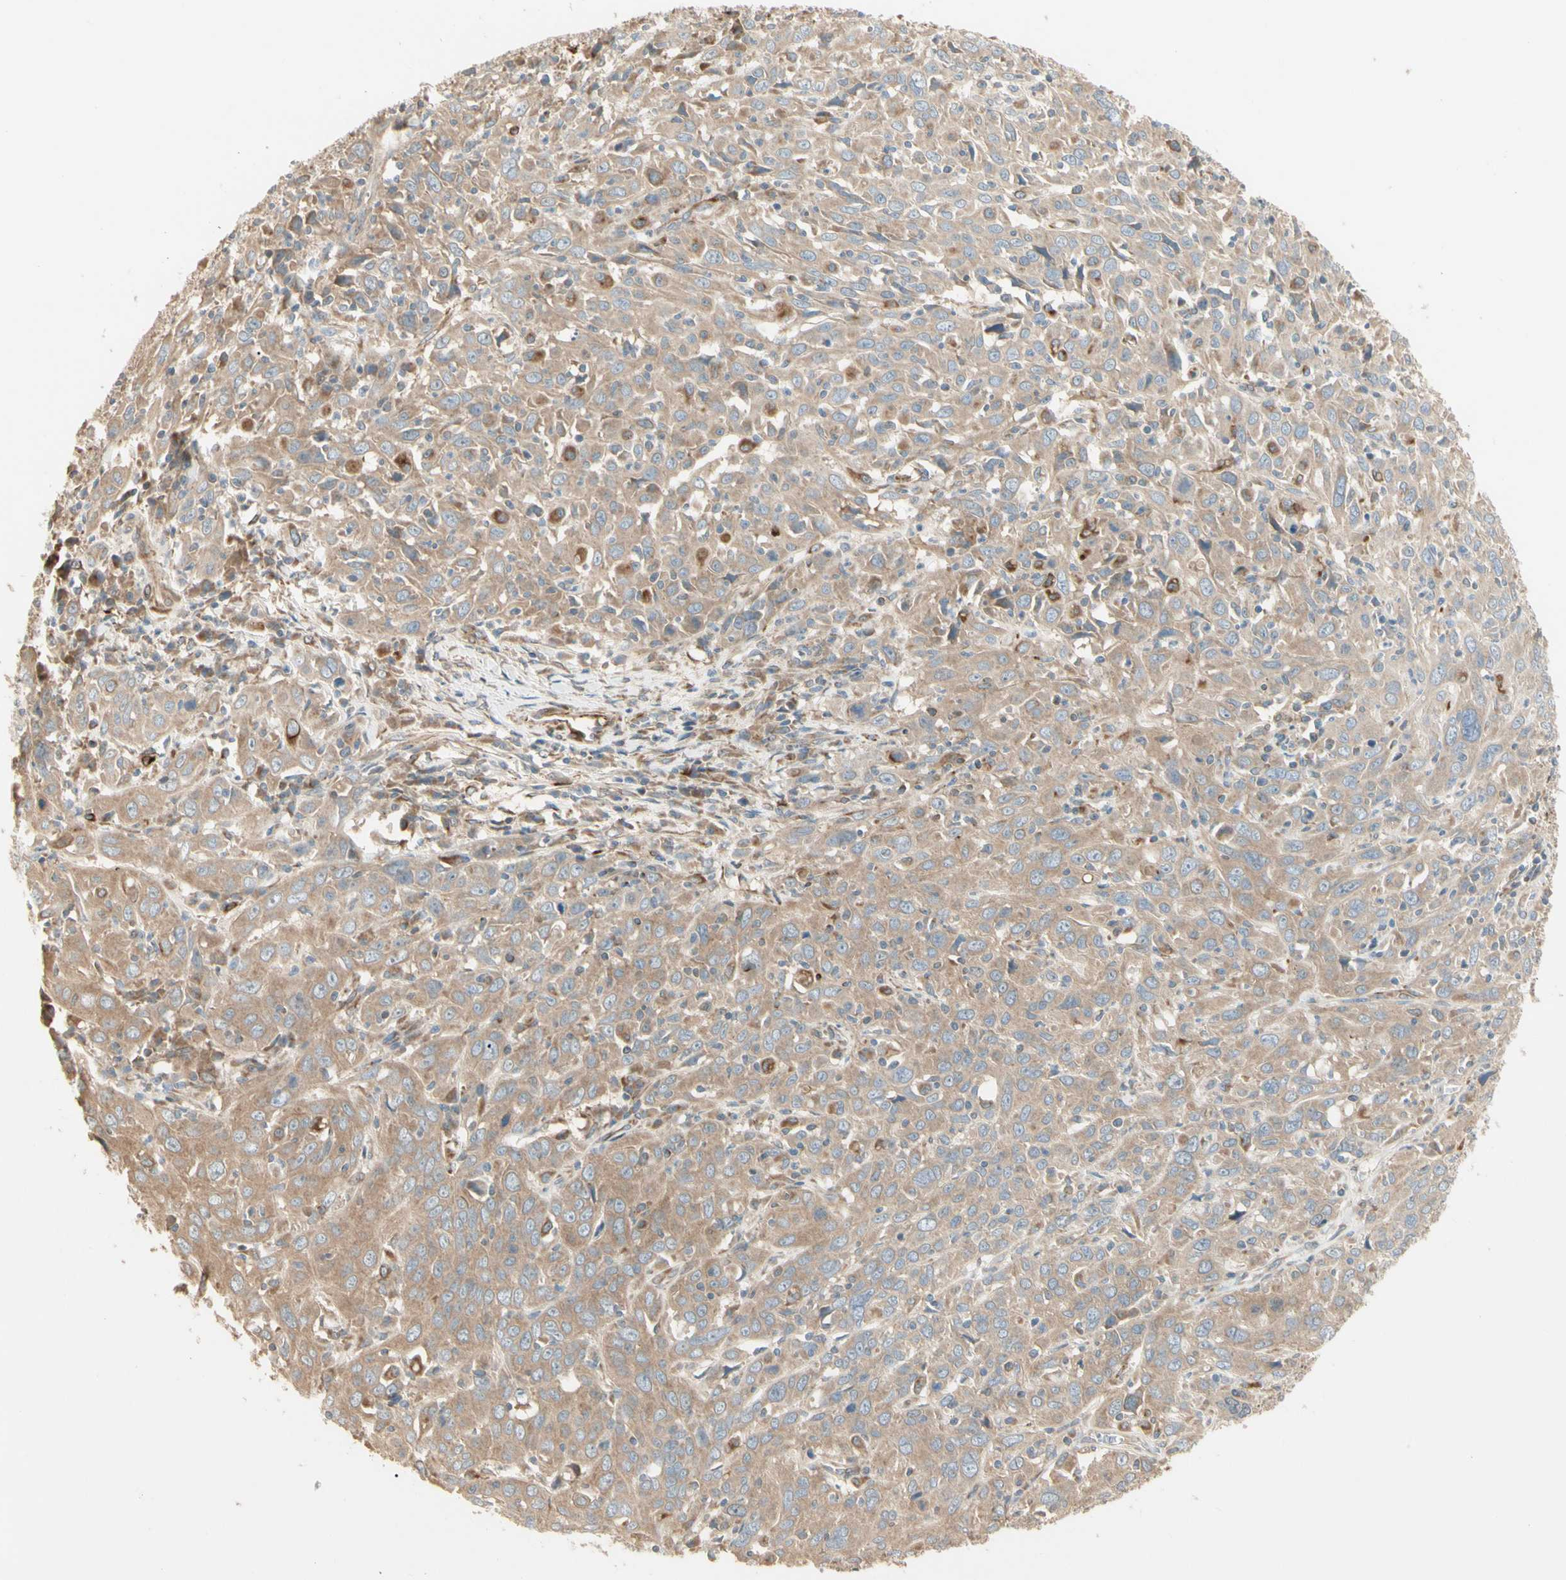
{"staining": {"intensity": "moderate", "quantity": ">75%", "location": "cytoplasmic/membranous"}, "tissue": "cervical cancer", "cell_type": "Tumor cells", "image_type": "cancer", "snomed": [{"axis": "morphology", "description": "Squamous cell carcinoma, NOS"}, {"axis": "topography", "description": "Cervix"}], "caption": "Immunohistochemistry (IHC) of cervical cancer displays medium levels of moderate cytoplasmic/membranous positivity in approximately >75% of tumor cells. (Brightfield microscopy of DAB IHC at high magnification).", "gene": "IRAG1", "patient": {"sex": "female", "age": 46}}